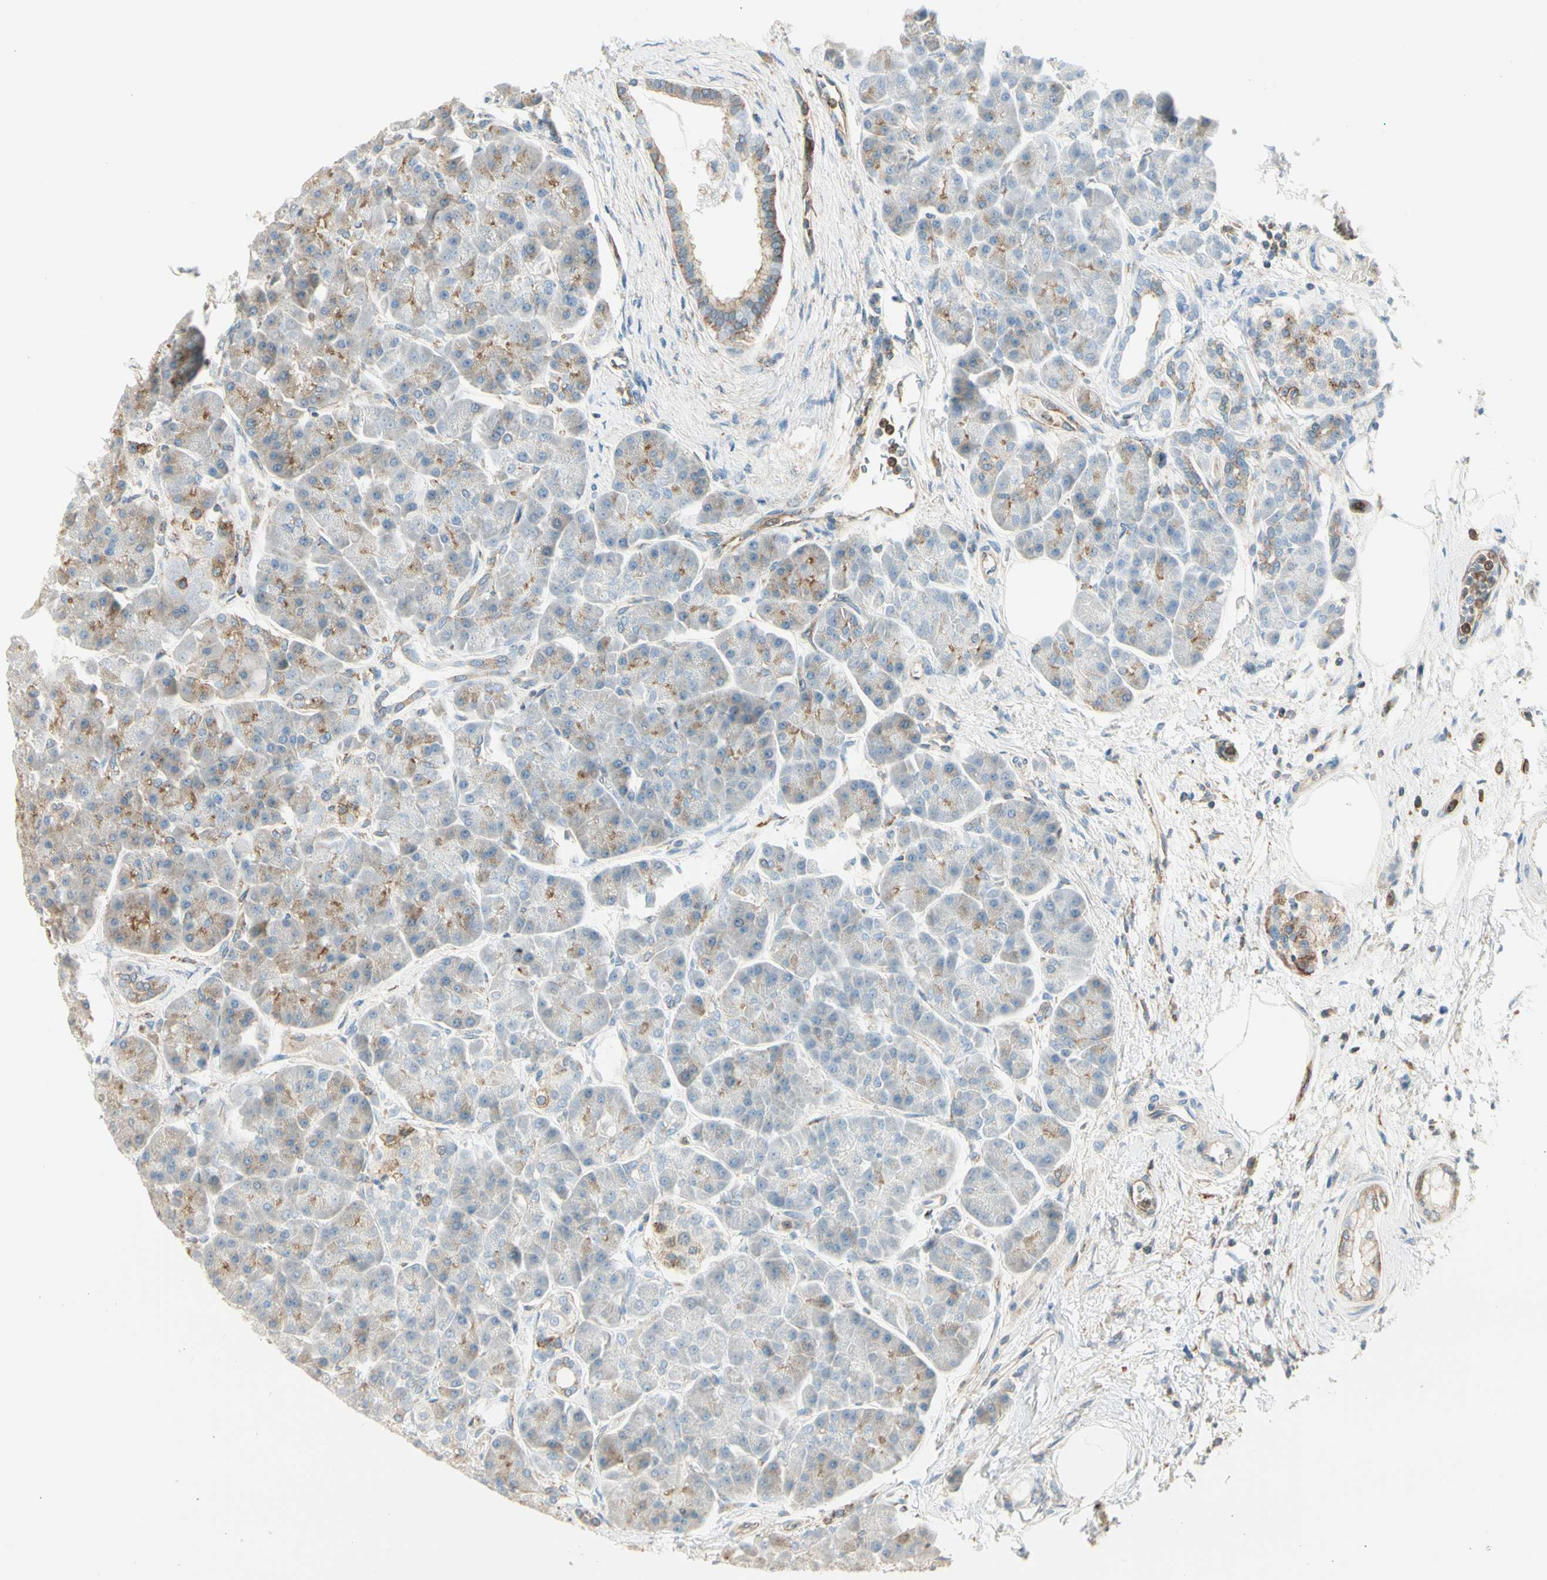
{"staining": {"intensity": "moderate", "quantity": ">75%", "location": "cytoplasmic/membranous"}, "tissue": "pancreas", "cell_type": "Exocrine glandular cells", "image_type": "normal", "snomed": [{"axis": "morphology", "description": "Normal tissue, NOS"}, {"axis": "topography", "description": "Pancreas"}], "caption": "Immunohistochemistry (IHC) image of benign pancreas stained for a protein (brown), which demonstrates medium levels of moderate cytoplasmic/membranous expression in about >75% of exocrine glandular cells.", "gene": "AGFG1", "patient": {"sex": "female", "age": 70}}